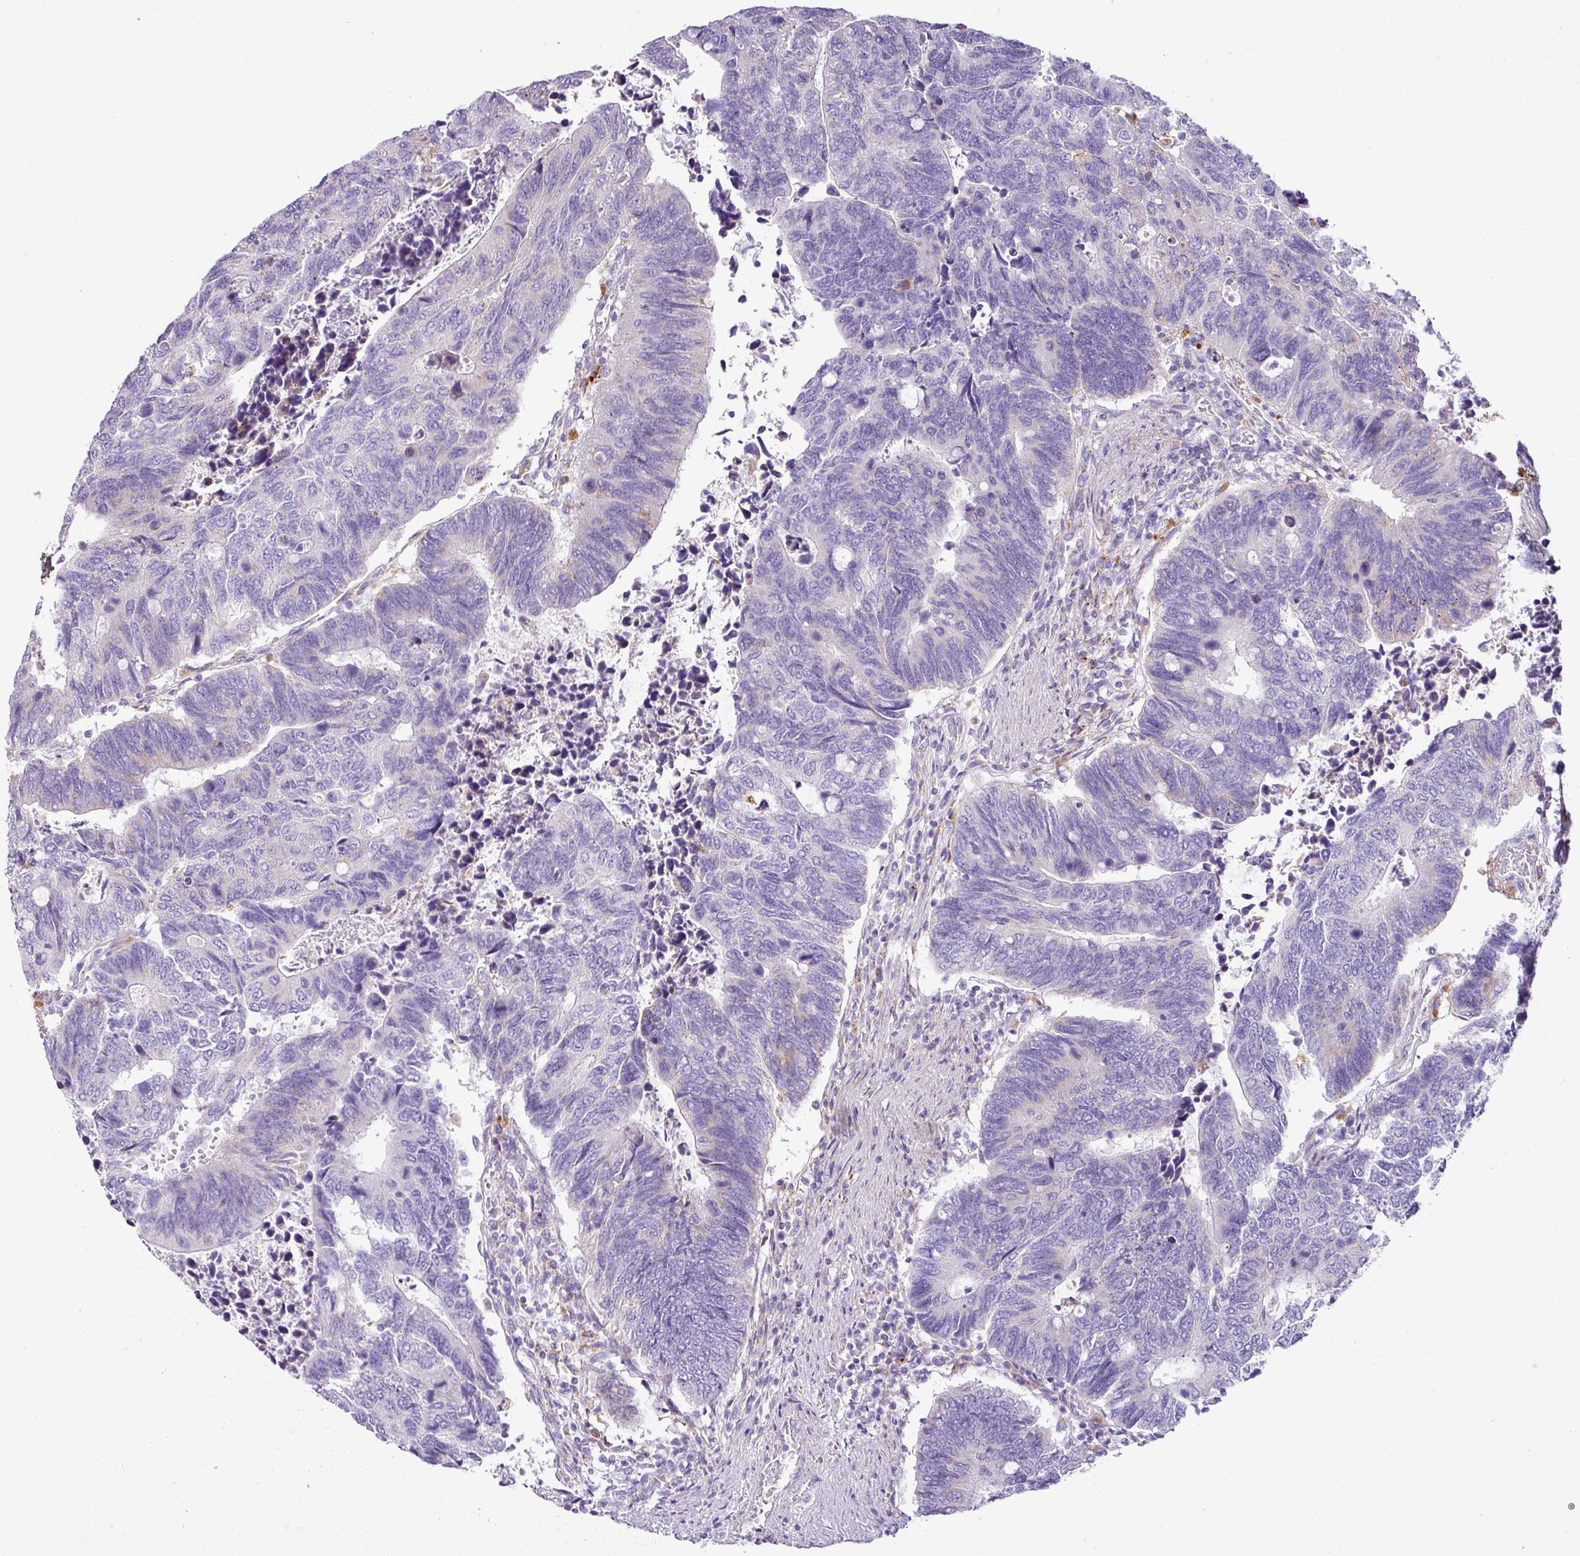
{"staining": {"intensity": "moderate", "quantity": "<25%", "location": "cytoplasmic/membranous"}, "tissue": "colorectal cancer", "cell_type": "Tumor cells", "image_type": "cancer", "snomed": [{"axis": "morphology", "description": "Adenocarcinoma, NOS"}, {"axis": "topography", "description": "Colon"}], "caption": "Immunohistochemical staining of colorectal adenocarcinoma displays low levels of moderate cytoplasmic/membranous protein positivity in approximately <25% of tumor cells.", "gene": "PGAP4", "patient": {"sex": "male", "age": 87}}